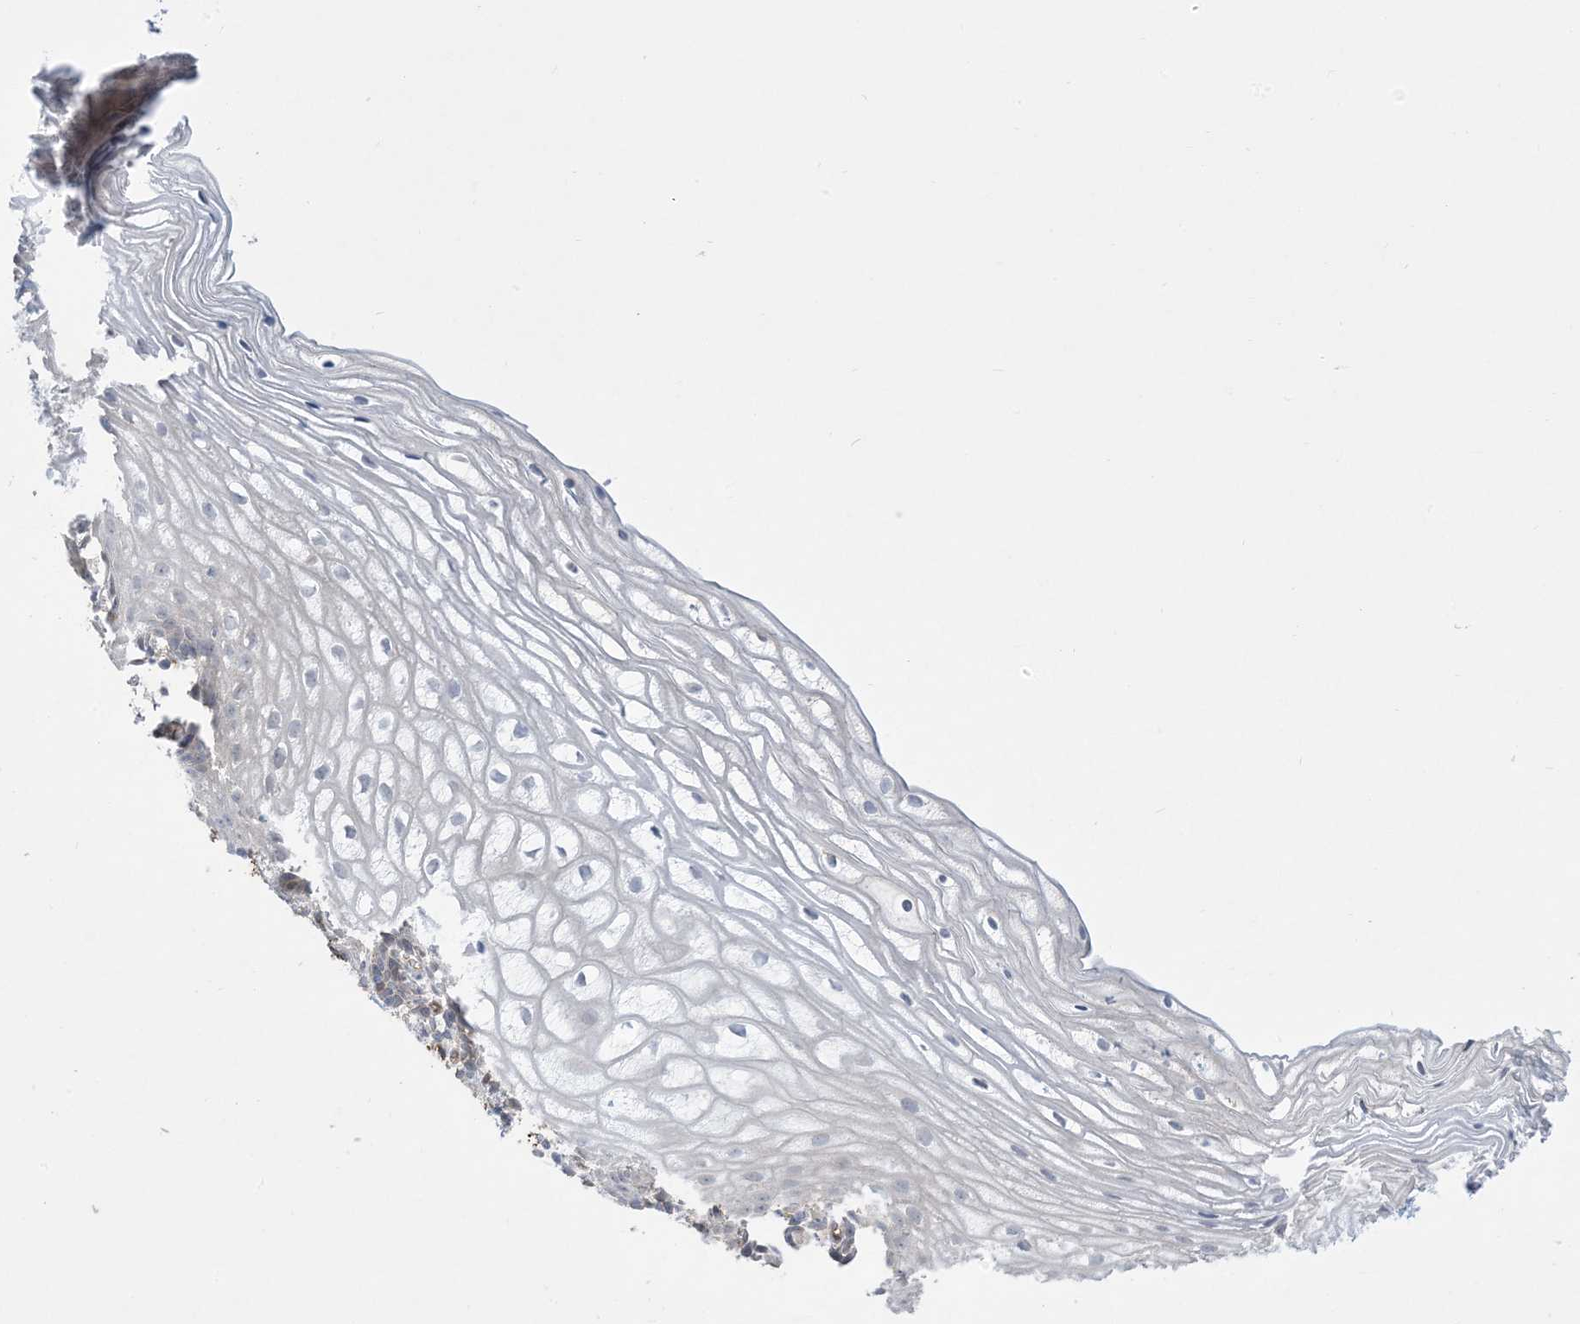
{"staining": {"intensity": "negative", "quantity": "none", "location": "none"}, "tissue": "vagina", "cell_type": "Squamous epithelial cells", "image_type": "normal", "snomed": [{"axis": "morphology", "description": "Normal tissue, NOS"}, {"axis": "topography", "description": "Vagina"}], "caption": "Squamous epithelial cells show no significant expression in normal vagina. Brightfield microscopy of IHC stained with DAB (3,3'-diaminobenzidine) (brown) and hematoxylin (blue), captured at high magnification.", "gene": "AOC1", "patient": {"sex": "female", "age": 60}}